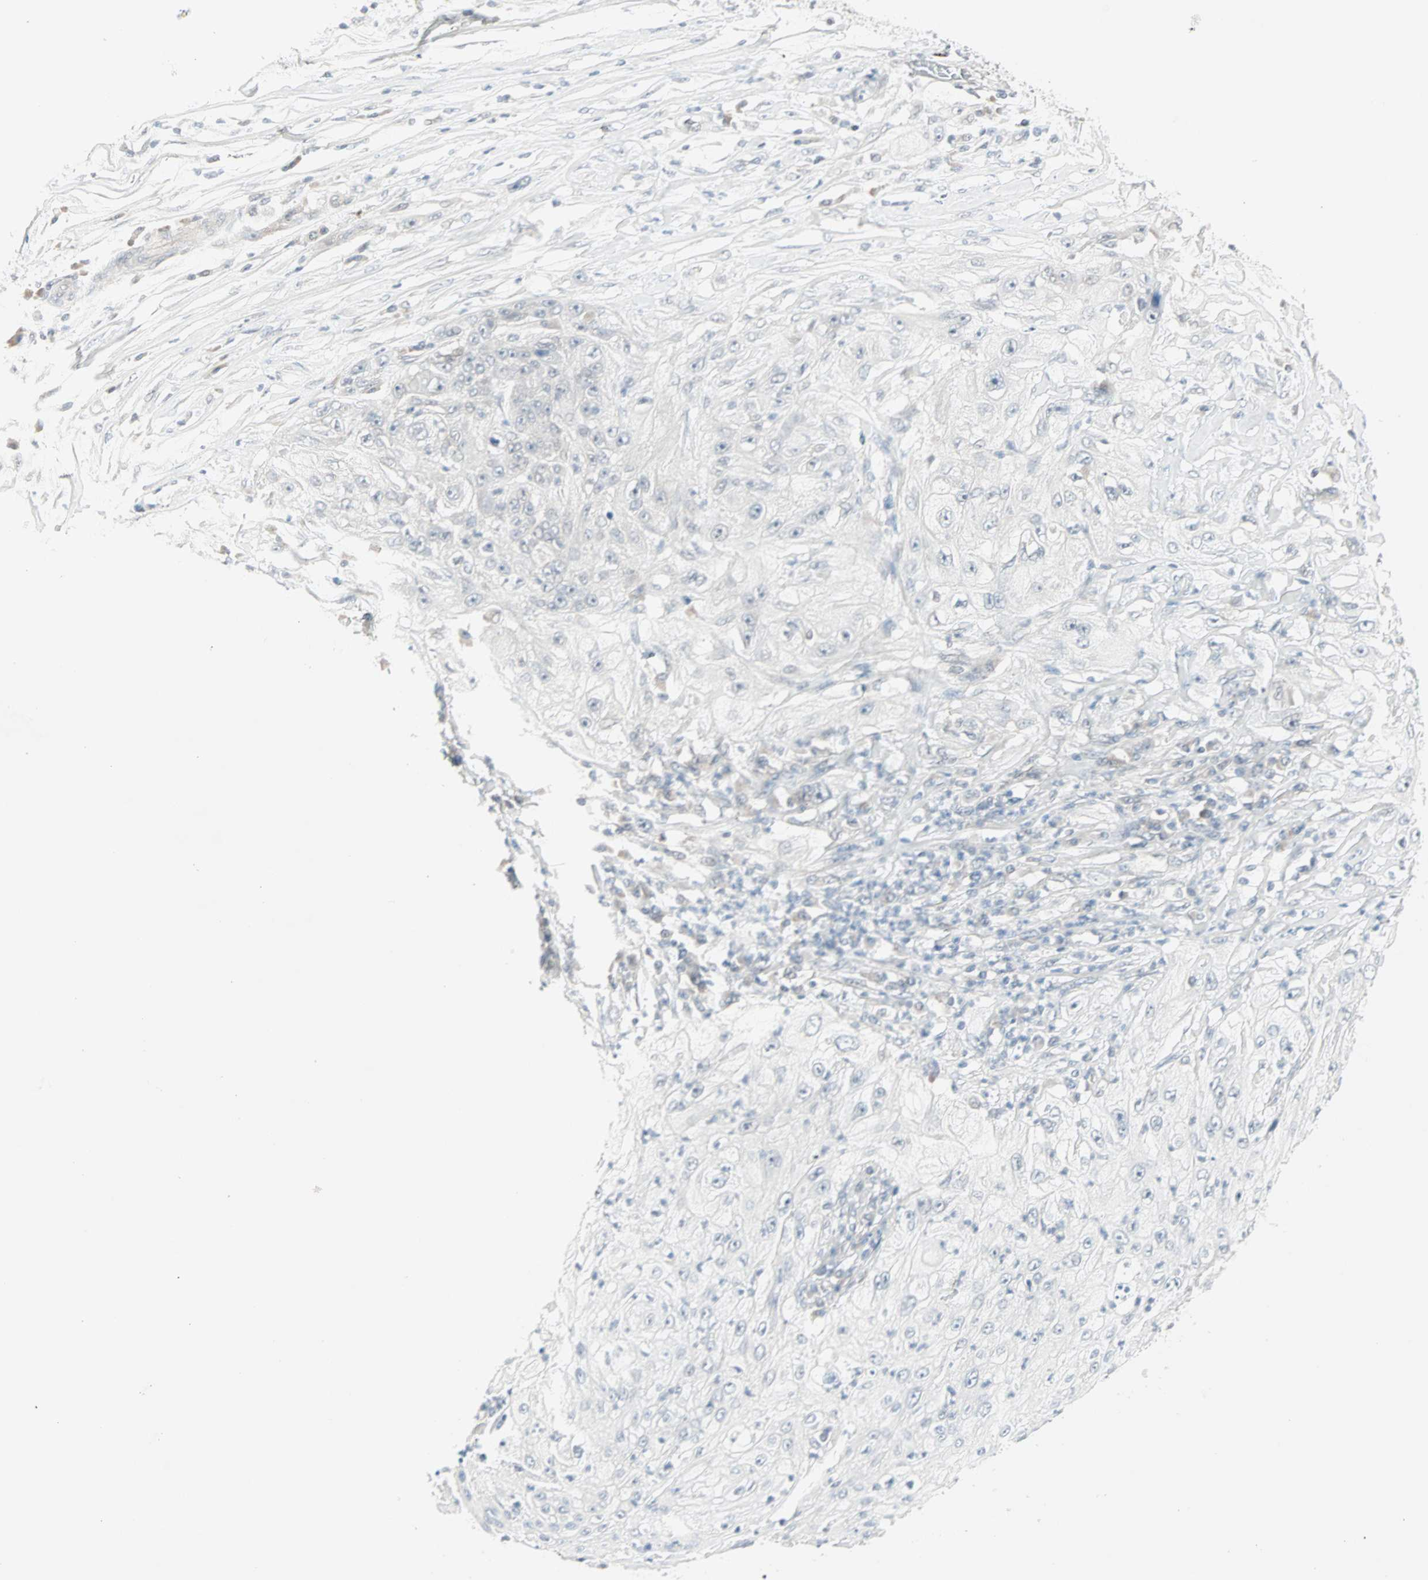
{"staining": {"intensity": "negative", "quantity": "none", "location": "none"}, "tissue": "lung cancer", "cell_type": "Tumor cells", "image_type": "cancer", "snomed": [{"axis": "morphology", "description": "Inflammation, NOS"}, {"axis": "morphology", "description": "Squamous cell carcinoma, NOS"}, {"axis": "topography", "description": "Lymph node"}, {"axis": "topography", "description": "Soft tissue"}, {"axis": "topography", "description": "Lung"}], "caption": "Immunohistochemistry (IHC) photomicrograph of neoplastic tissue: human lung cancer stained with DAB reveals no significant protein staining in tumor cells.", "gene": "PTPA", "patient": {"sex": "male", "age": 66}}